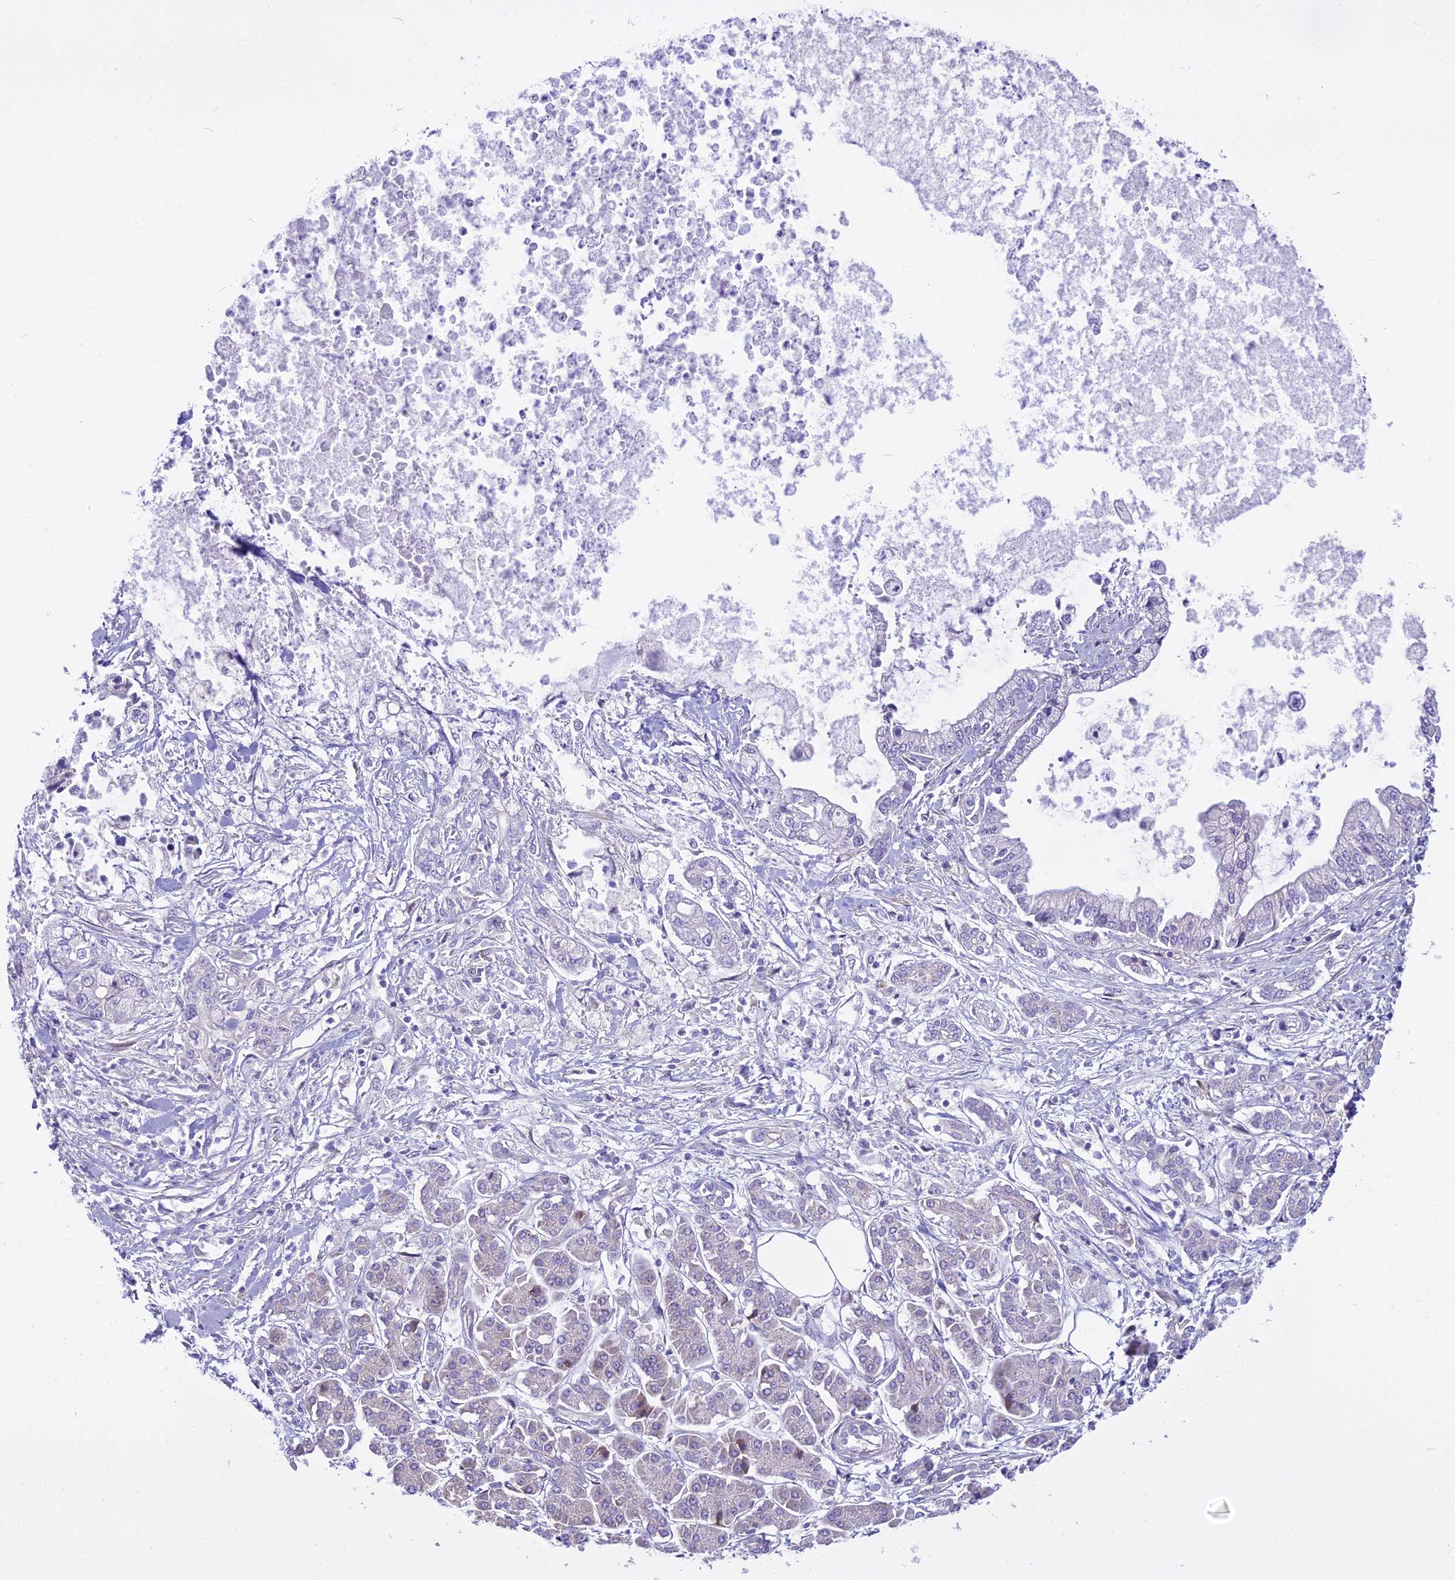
{"staining": {"intensity": "negative", "quantity": "none", "location": "none"}, "tissue": "pancreatic cancer", "cell_type": "Tumor cells", "image_type": "cancer", "snomed": [{"axis": "morphology", "description": "Adenocarcinoma, NOS"}, {"axis": "topography", "description": "Pancreas"}], "caption": "DAB immunohistochemical staining of pancreatic cancer demonstrates no significant positivity in tumor cells. The staining is performed using DAB brown chromogen with nuclei counter-stained in using hematoxylin.", "gene": "PCDHB14", "patient": {"sex": "male", "age": 69}}